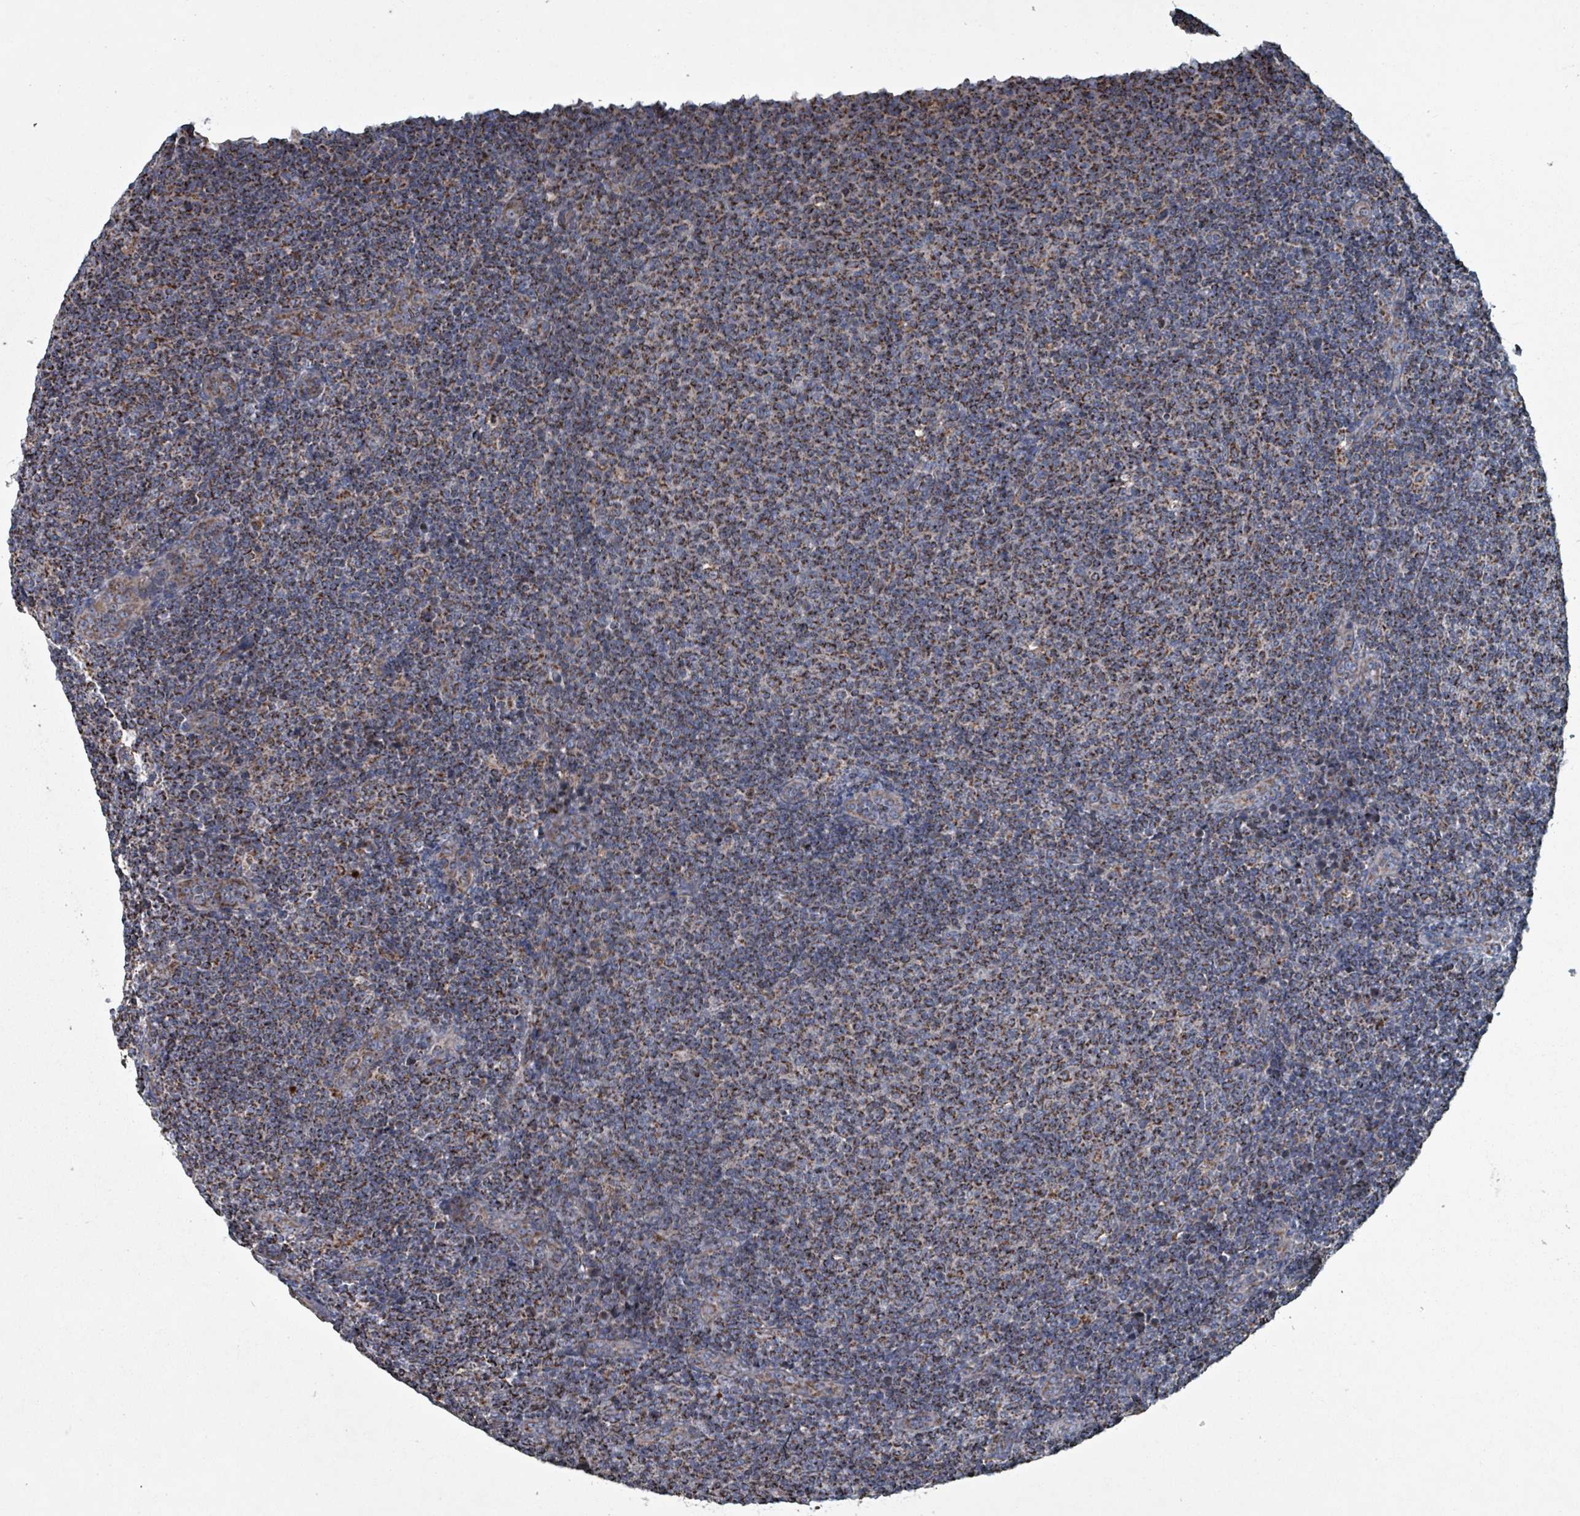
{"staining": {"intensity": "moderate", "quantity": ">75%", "location": "cytoplasmic/membranous"}, "tissue": "lymphoma", "cell_type": "Tumor cells", "image_type": "cancer", "snomed": [{"axis": "morphology", "description": "Malignant lymphoma, non-Hodgkin's type, Low grade"}, {"axis": "topography", "description": "Lymph node"}], "caption": "Human low-grade malignant lymphoma, non-Hodgkin's type stained with a protein marker reveals moderate staining in tumor cells.", "gene": "ABHD18", "patient": {"sex": "male", "age": 66}}